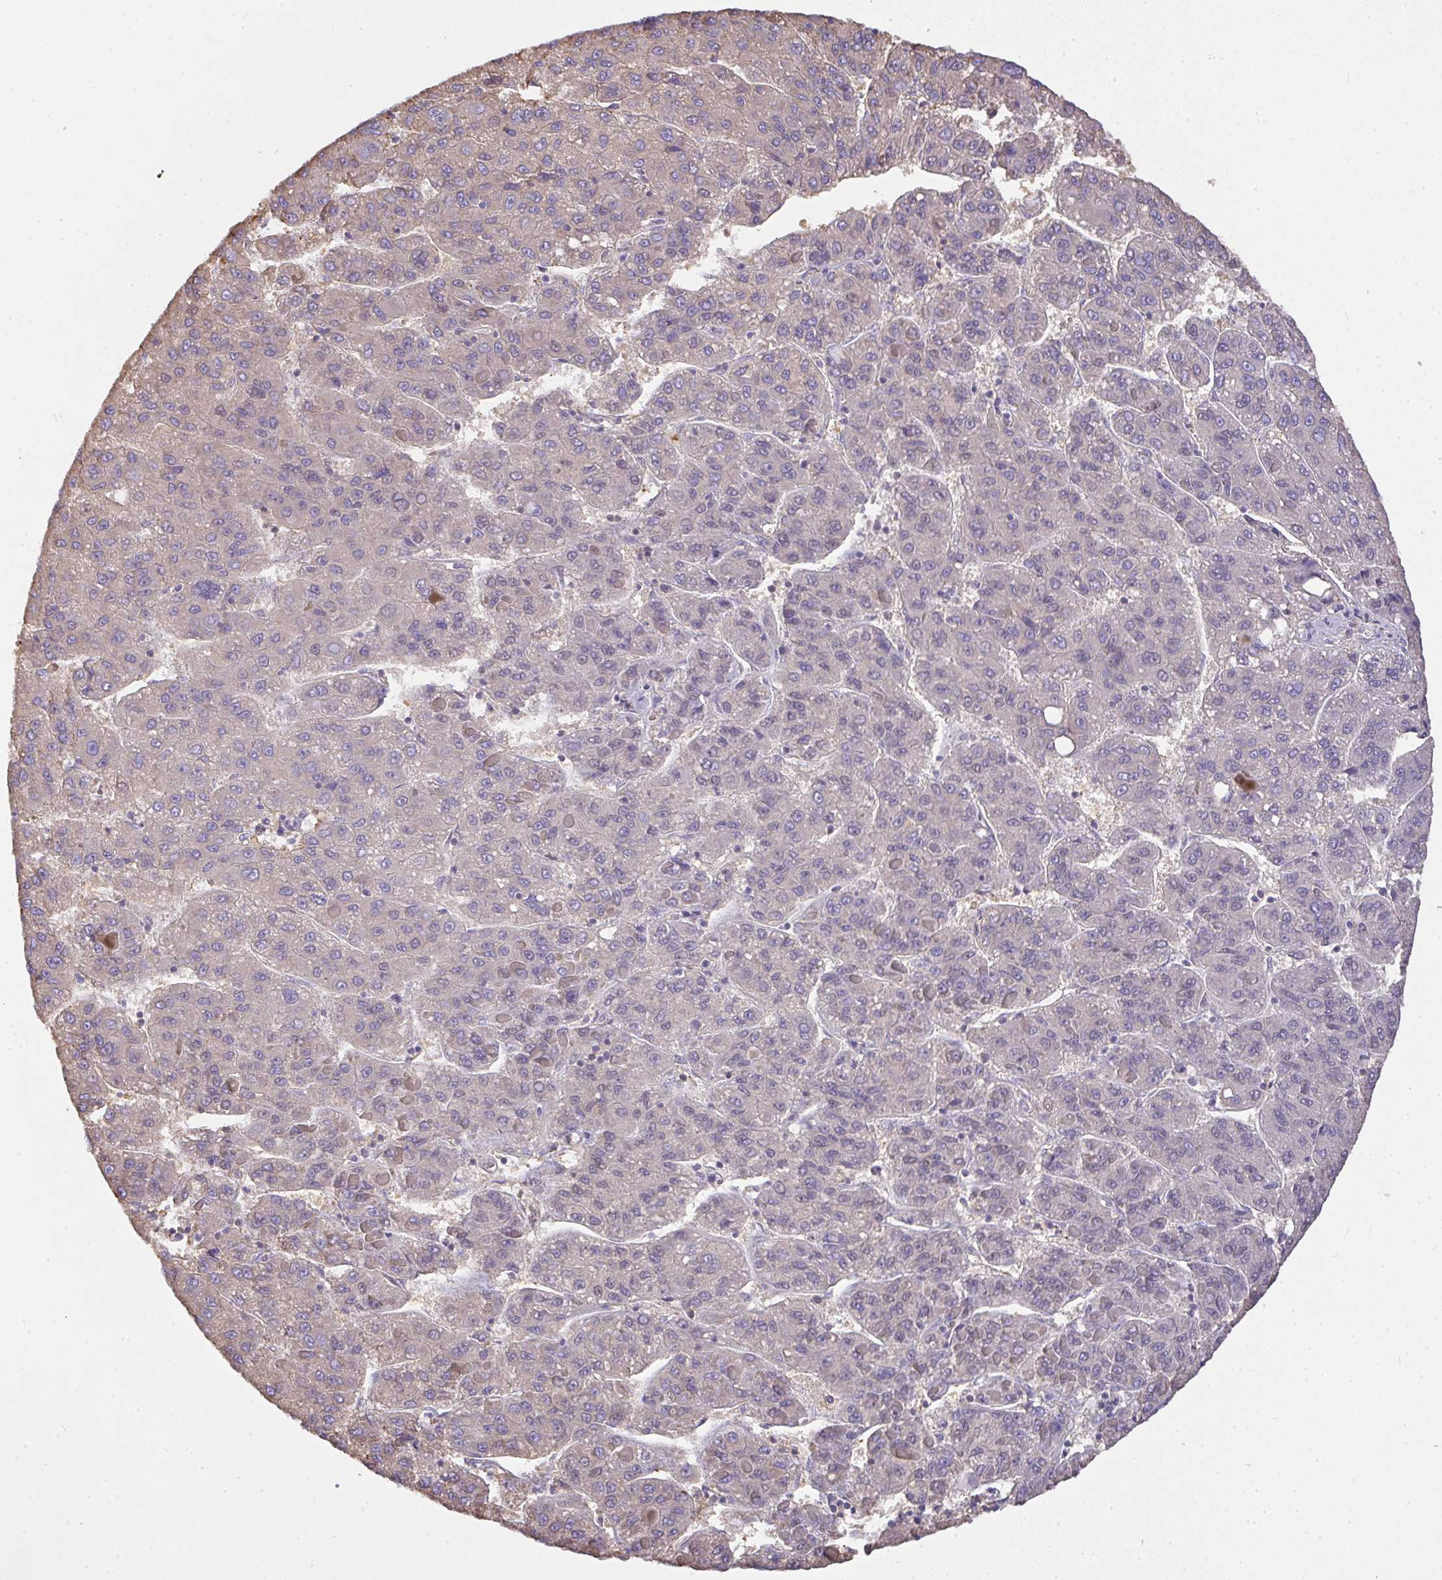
{"staining": {"intensity": "negative", "quantity": "none", "location": "none"}, "tissue": "liver cancer", "cell_type": "Tumor cells", "image_type": "cancer", "snomed": [{"axis": "morphology", "description": "Carcinoma, Hepatocellular, NOS"}, {"axis": "topography", "description": "Liver"}], "caption": "Immunohistochemical staining of liver cancer demonstrates no significant expression in tumor cells.", "gene": "SMYD5", "patient": {"sex": "female", "age": 82}}